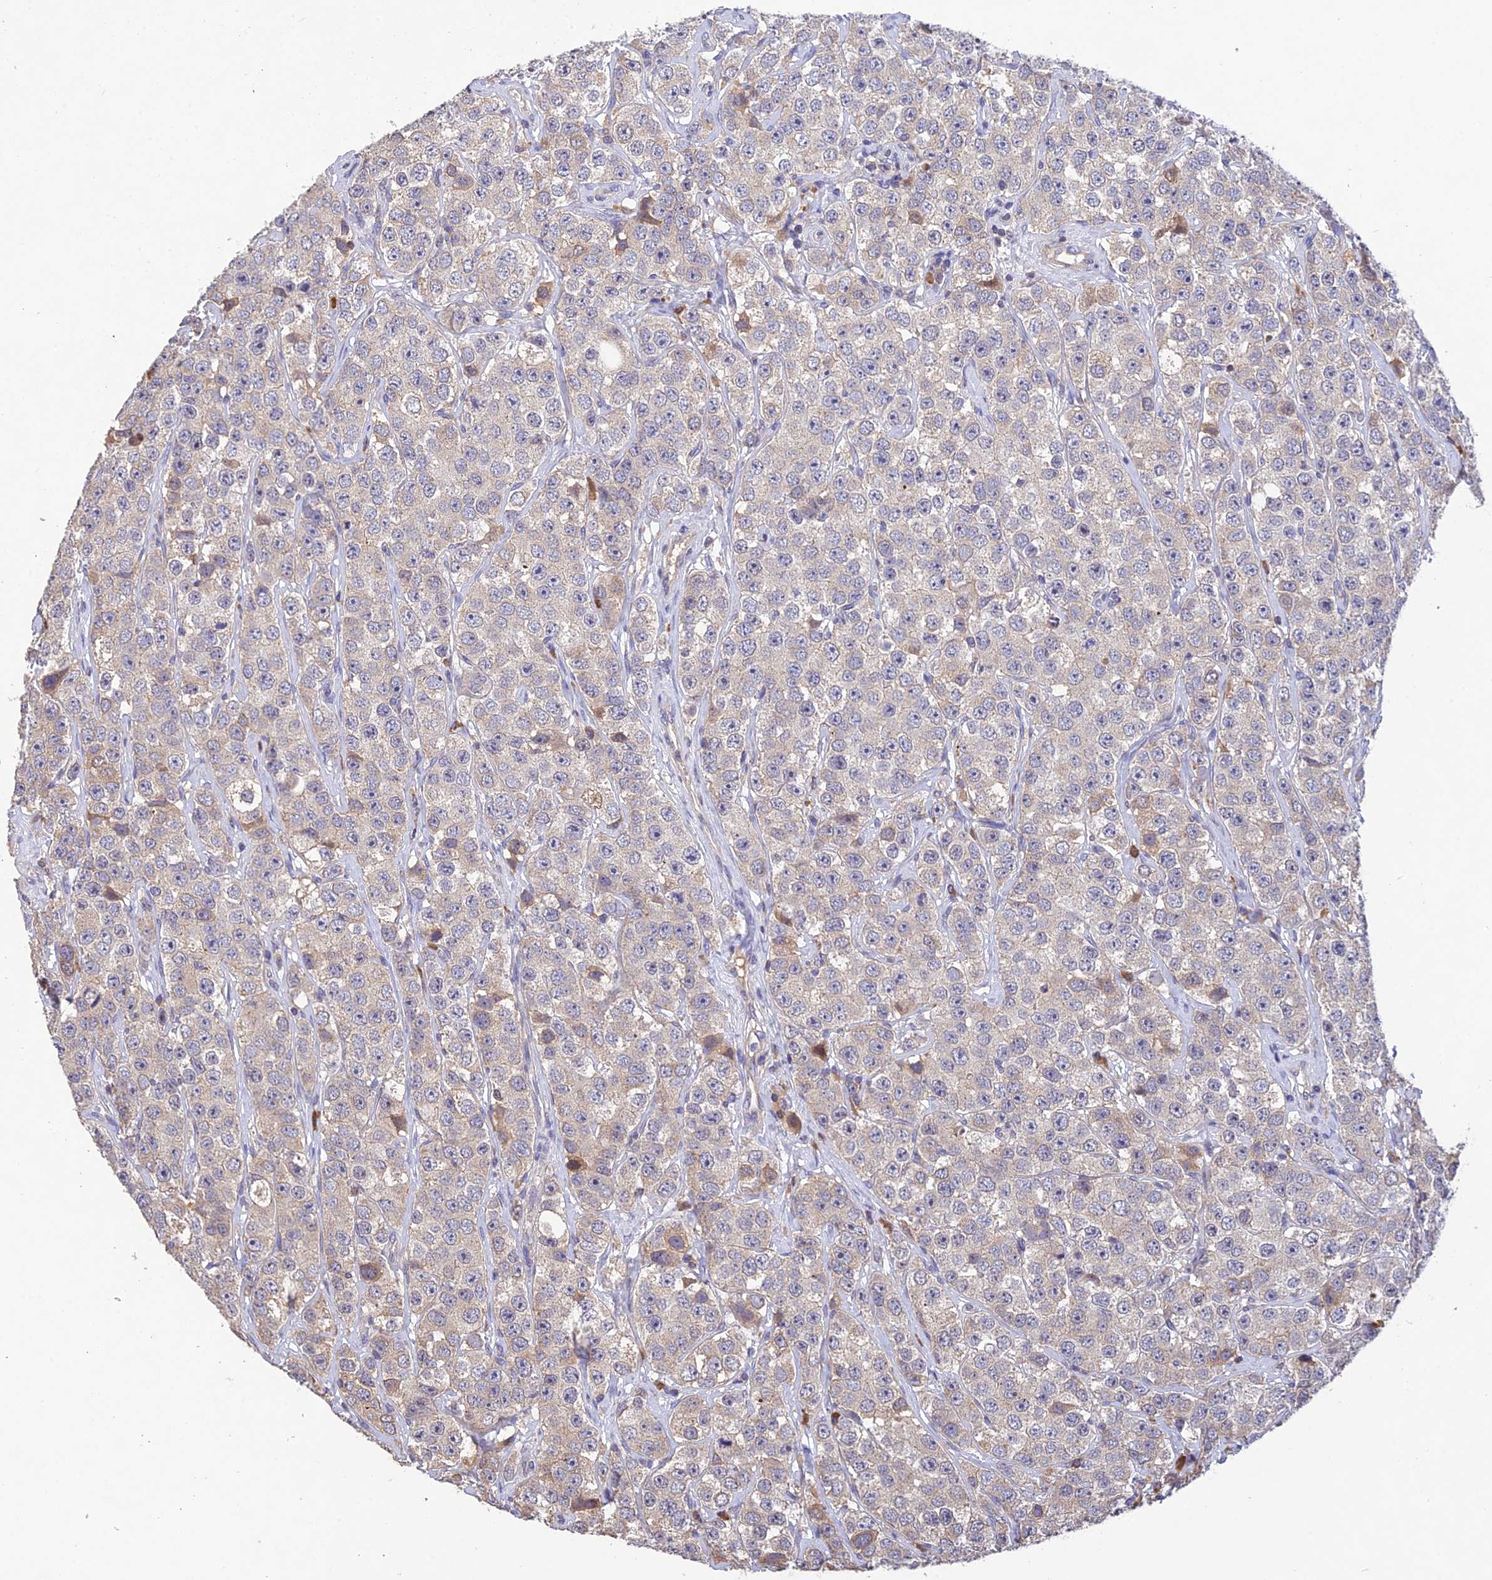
{"staining": {"intensity": "weak", "quantity": "<25%", "location": "cytoplasmic/membranous"}, "tissue": "testis cancer", "cell_type": "Tumor cells", "image_type": "cancer", "snomed": [{"axis": "morphology", "description": "Seminoma, NOS"}, {"axis": "topography", "description": "Testis"}], "caption": "The immunohistochemistry (IHC) image has no significant expression in tumor cells of testis cancer (seminoma) tissue. (Brightfield microscopy of DAB IHC at high magnification).", "gene": "DENND5B", "patient": {"sex": "male", "age": 28}}